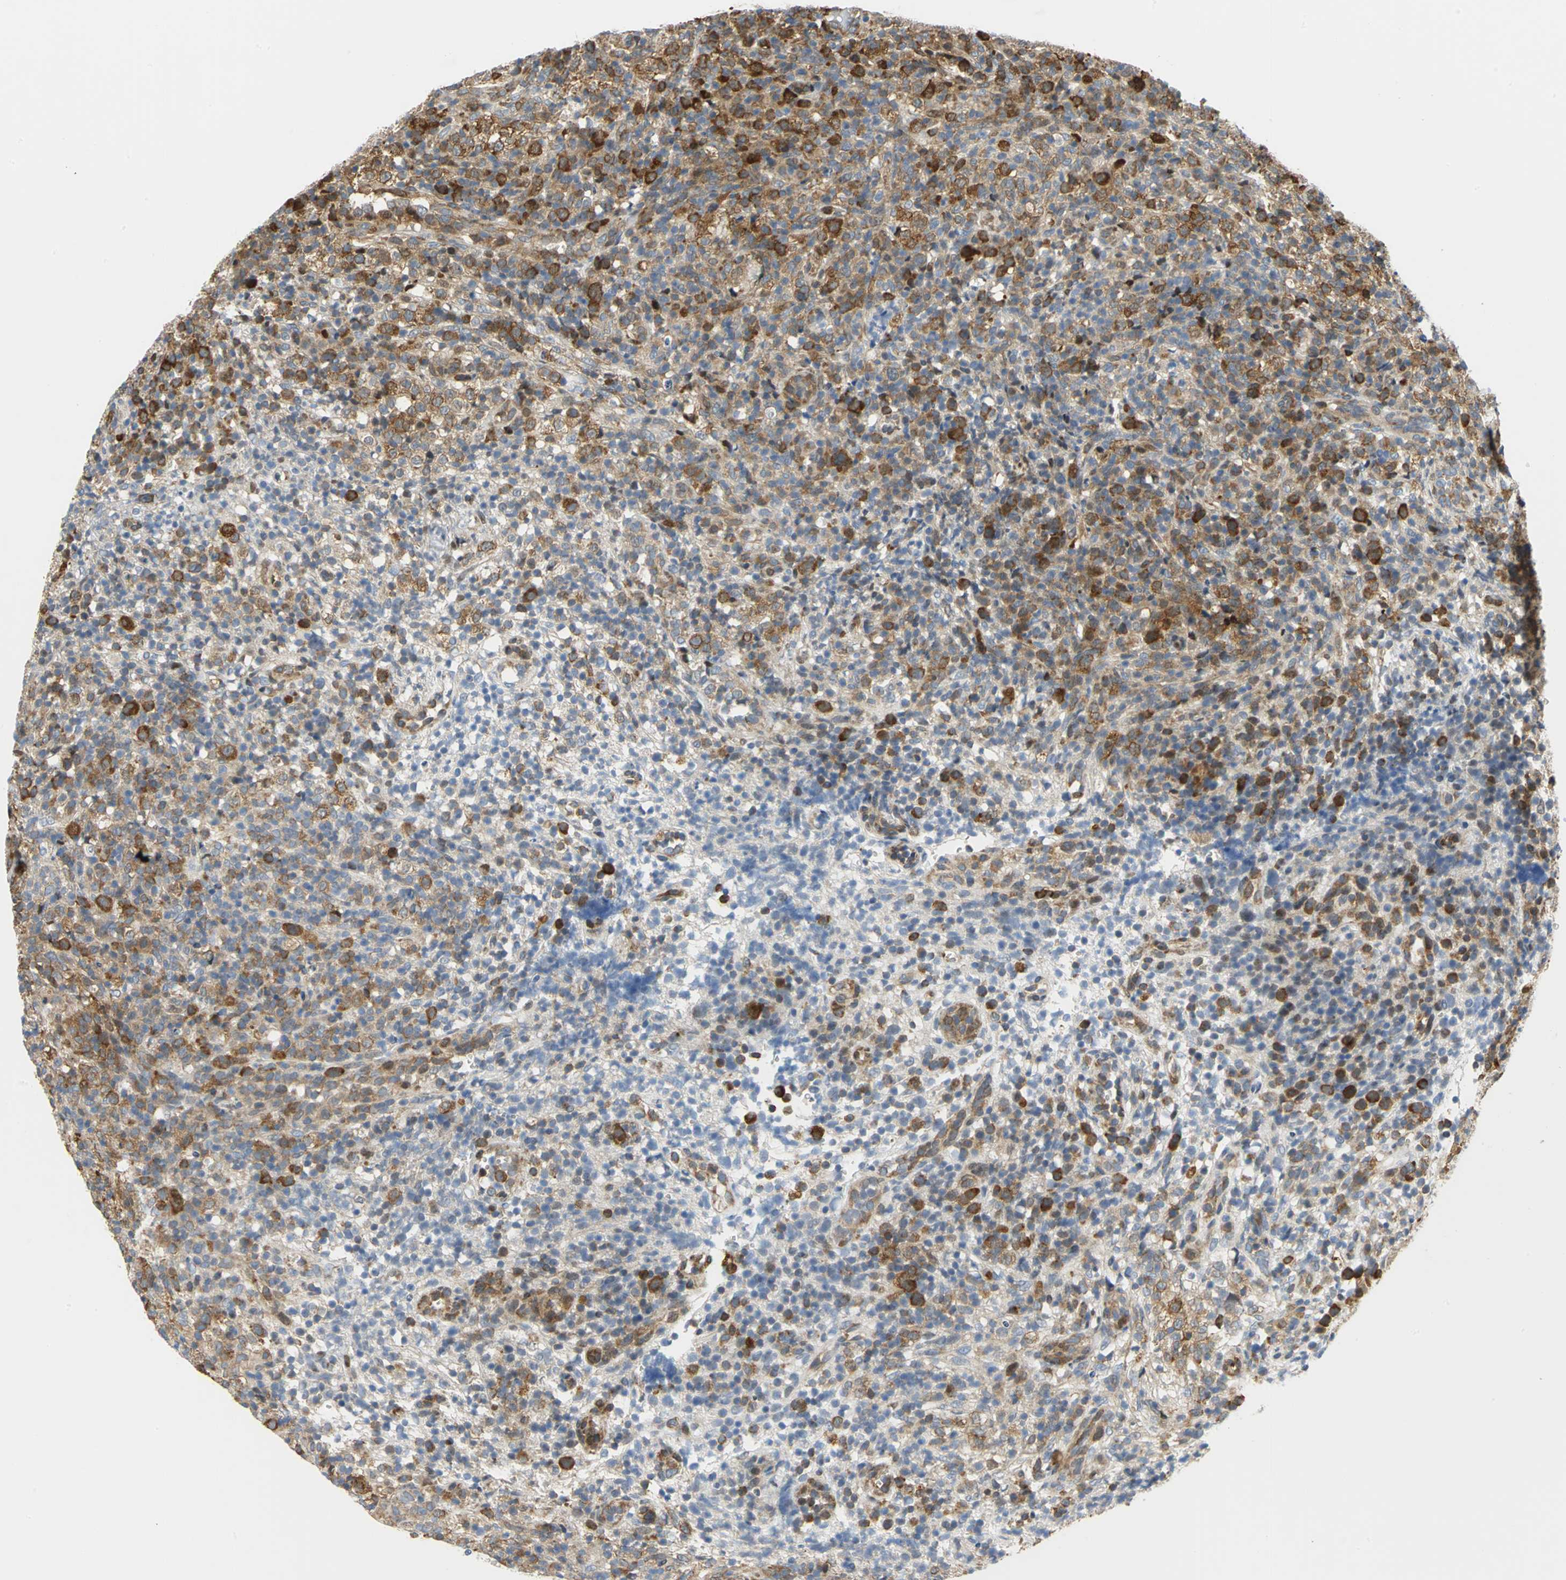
{"staining": {"intensity": "strong", "quantity": ">75%", "location": "cytoplasmic/membranous"}, "tissue": "lymphoma", "cell_type": "Tumor cells", "image_type": "cancer", "snomed": [{"axis": "morphology", "description": "Malignant lymphoma, non-Hodgkin's type, High grade"}, {"axis": "topography", "description": "Lymph node"}], "caption": "Malignant lymphoma, non-Hodgkin's type (high-grade) stained for a protein (brown) exhibits strong cytoplasmic/membranous positive expression in approximately >75% of tumor cells.", "gene": "YBX1", "patient": {"sex": "female", "age": 76}}